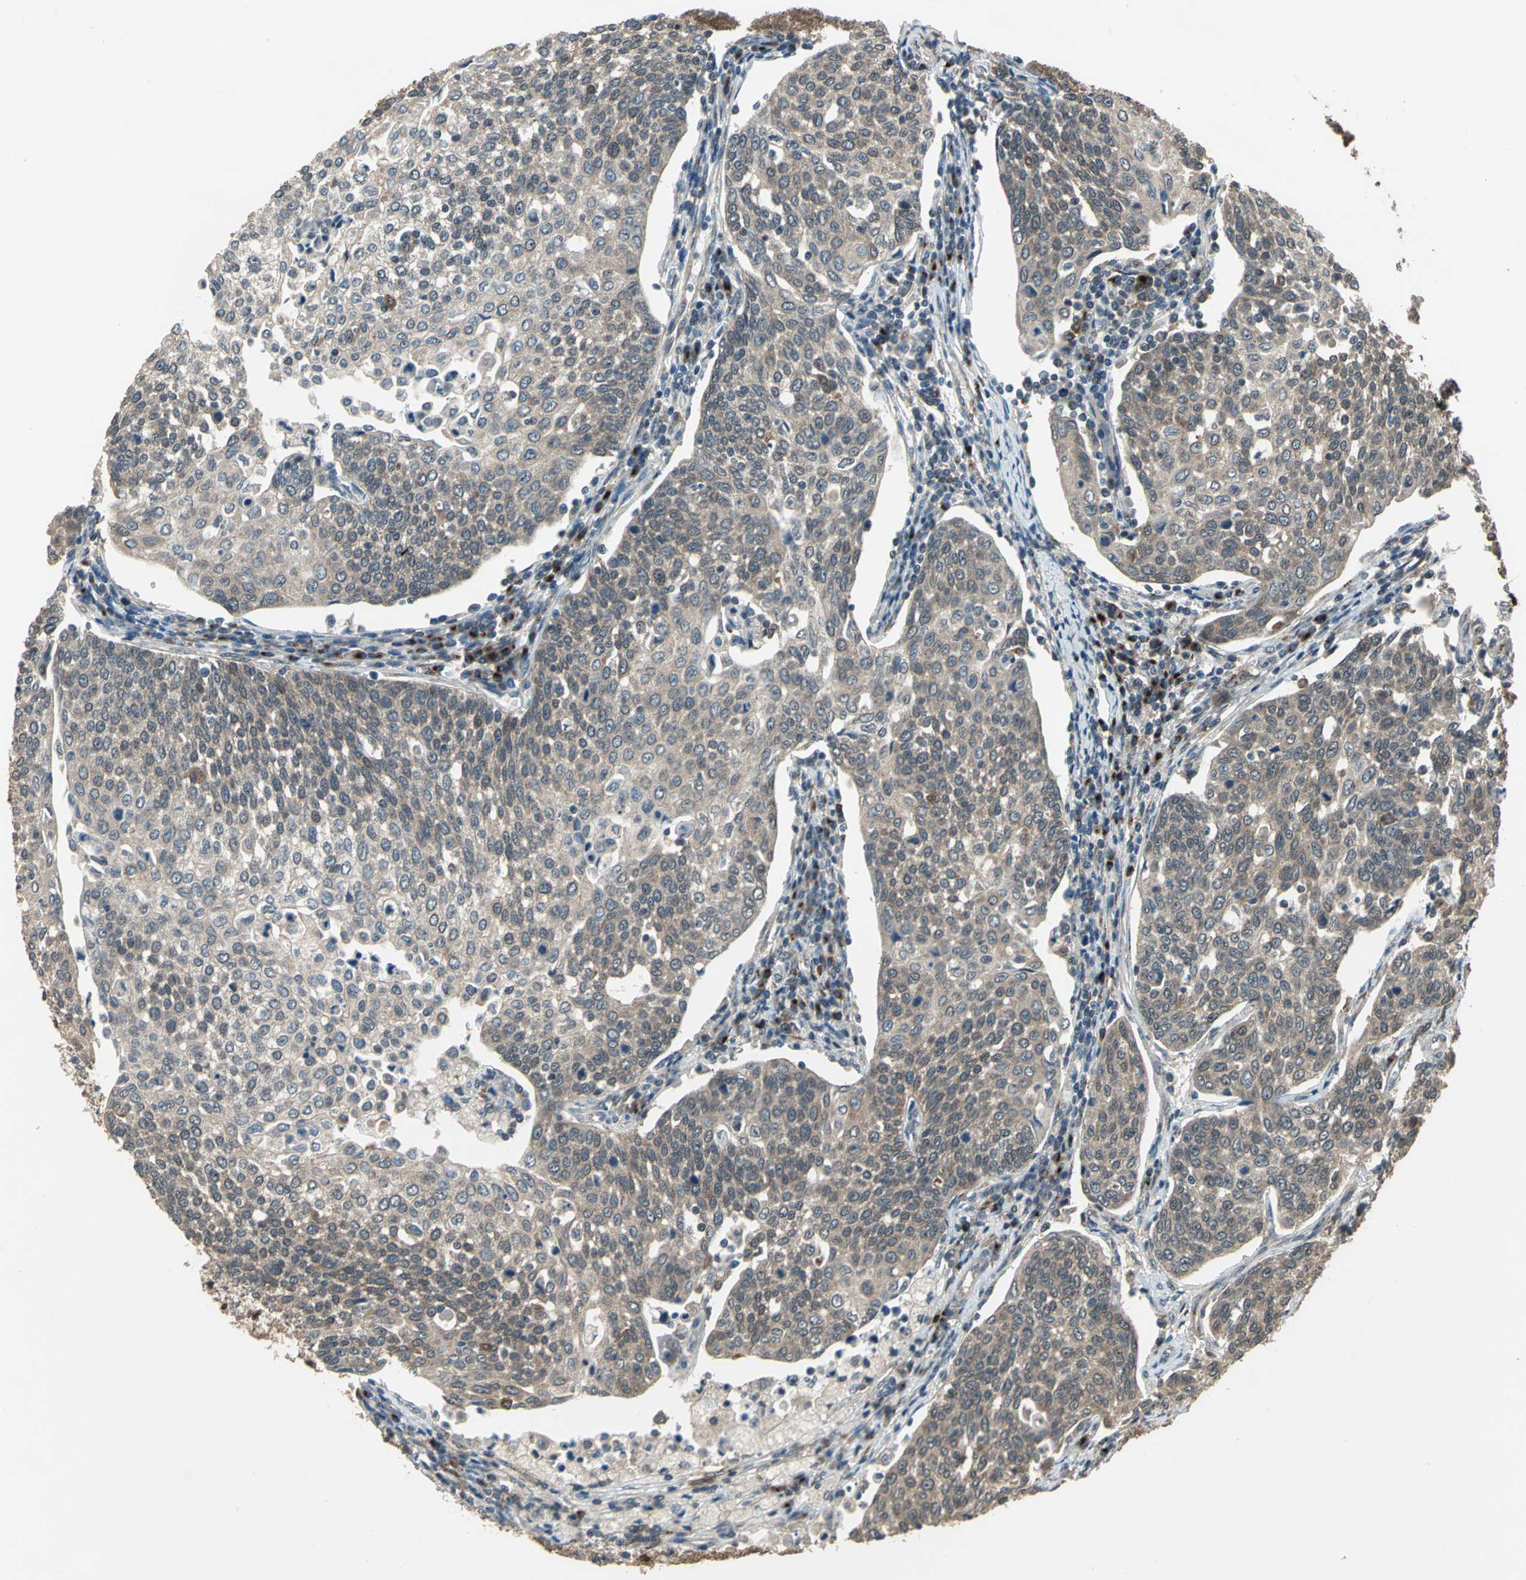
{"staining": {"intensity": "moderate", "quantity": ">75%", "location": "cytoplasmic/membranous"}, "tissue": "cervical cancer", "cell_type": "Tumor cells", "image_type": "cancer", "snomed": [{"axis": "morphology", "description": "Squamous cell carcinoma, NOS"}, {"axis": "topography", "description": "Cervix"}], "caption": "Immunohistochemical staining of human cervical squamous cell carcinoma displays medium levels of moderate cytoplasmic/membranous positivity in approximately >75% of tumor cells.", "gene": "NFKBIE", "patient": {"sex": "female", "age": 34}}